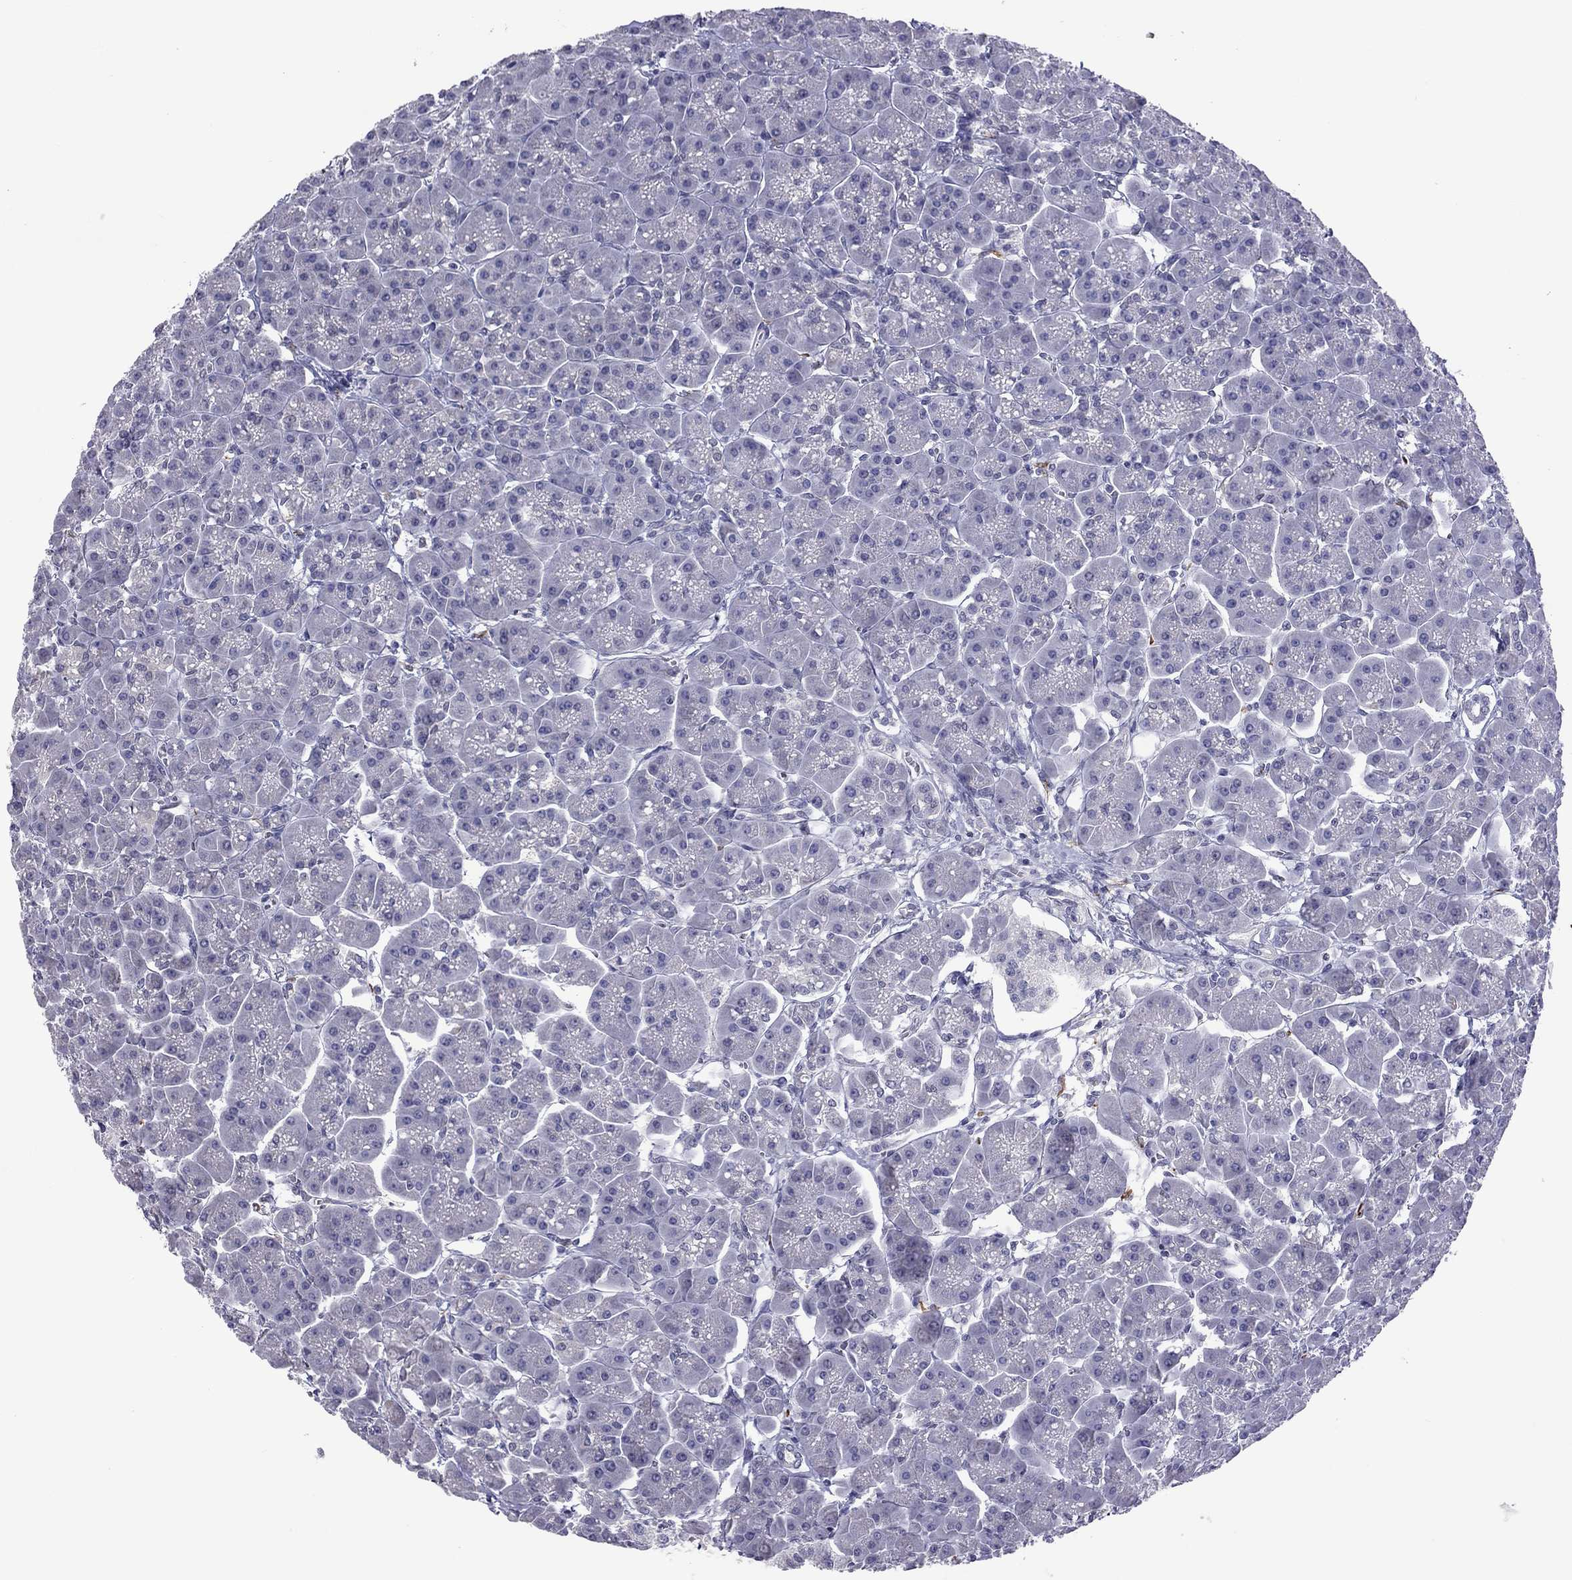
{"staining": {"intensity": "negative", "quantity": "none", "location": "none"}, "tissue": "pancreas", "cell_type": "Exocrine glandular cells", "image_type": "normal", "snomed": [{"axis": "morphology", "description": "Normal tissue, NOS"}, {"axis": "topography", "description": "Pancreas"}], "caption": "DAB immunohistochemical staining of unremarkable human pancreas displays no significant staining in exocrine glandular cells.", "gene": "PPP1R3A", "patient": {"sex": "male", "age": 70}}